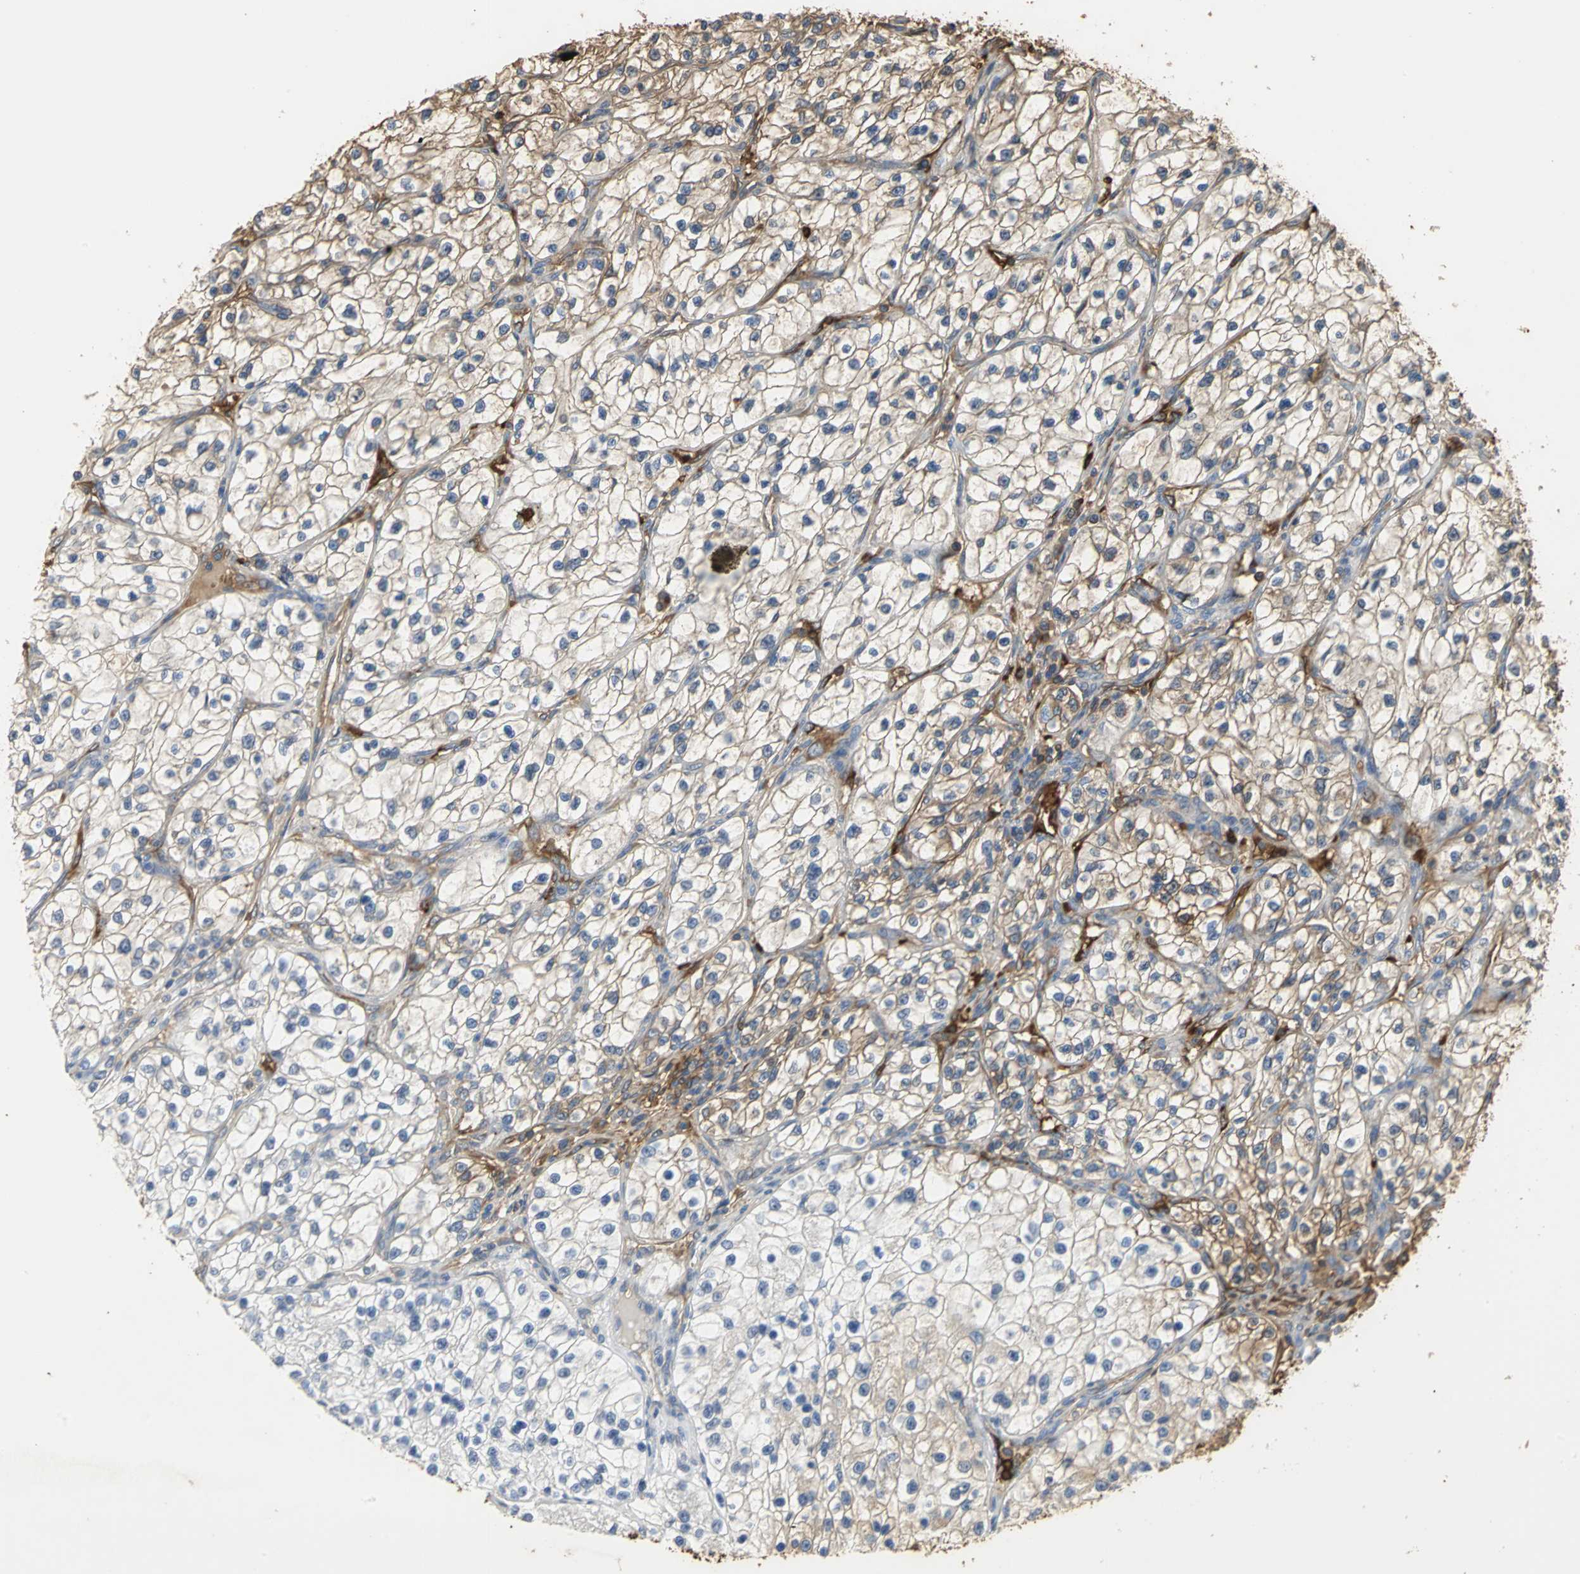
{"staining": {"intensity": "strong", "quantity": "25%-75%", "location": "cytoplasmic/membranous"}, "tissue": "renal cancer", "cell_type": "Tumor cells", "image_type": "cancer", "snomed": [{"axis": "morphology", "description": "Adenocarcinoma, NOS"}, {"axis": "topography", "description": "Kidney"}], "caption": "Immunohistochemical staining of renal cancer exhibits high levels of strong cytoplasmic/membranous protein positivity in approximately 25%-75% of tumor cells.", "gene": "TREM1", "patient": {"sex": "female", "age": 57}}